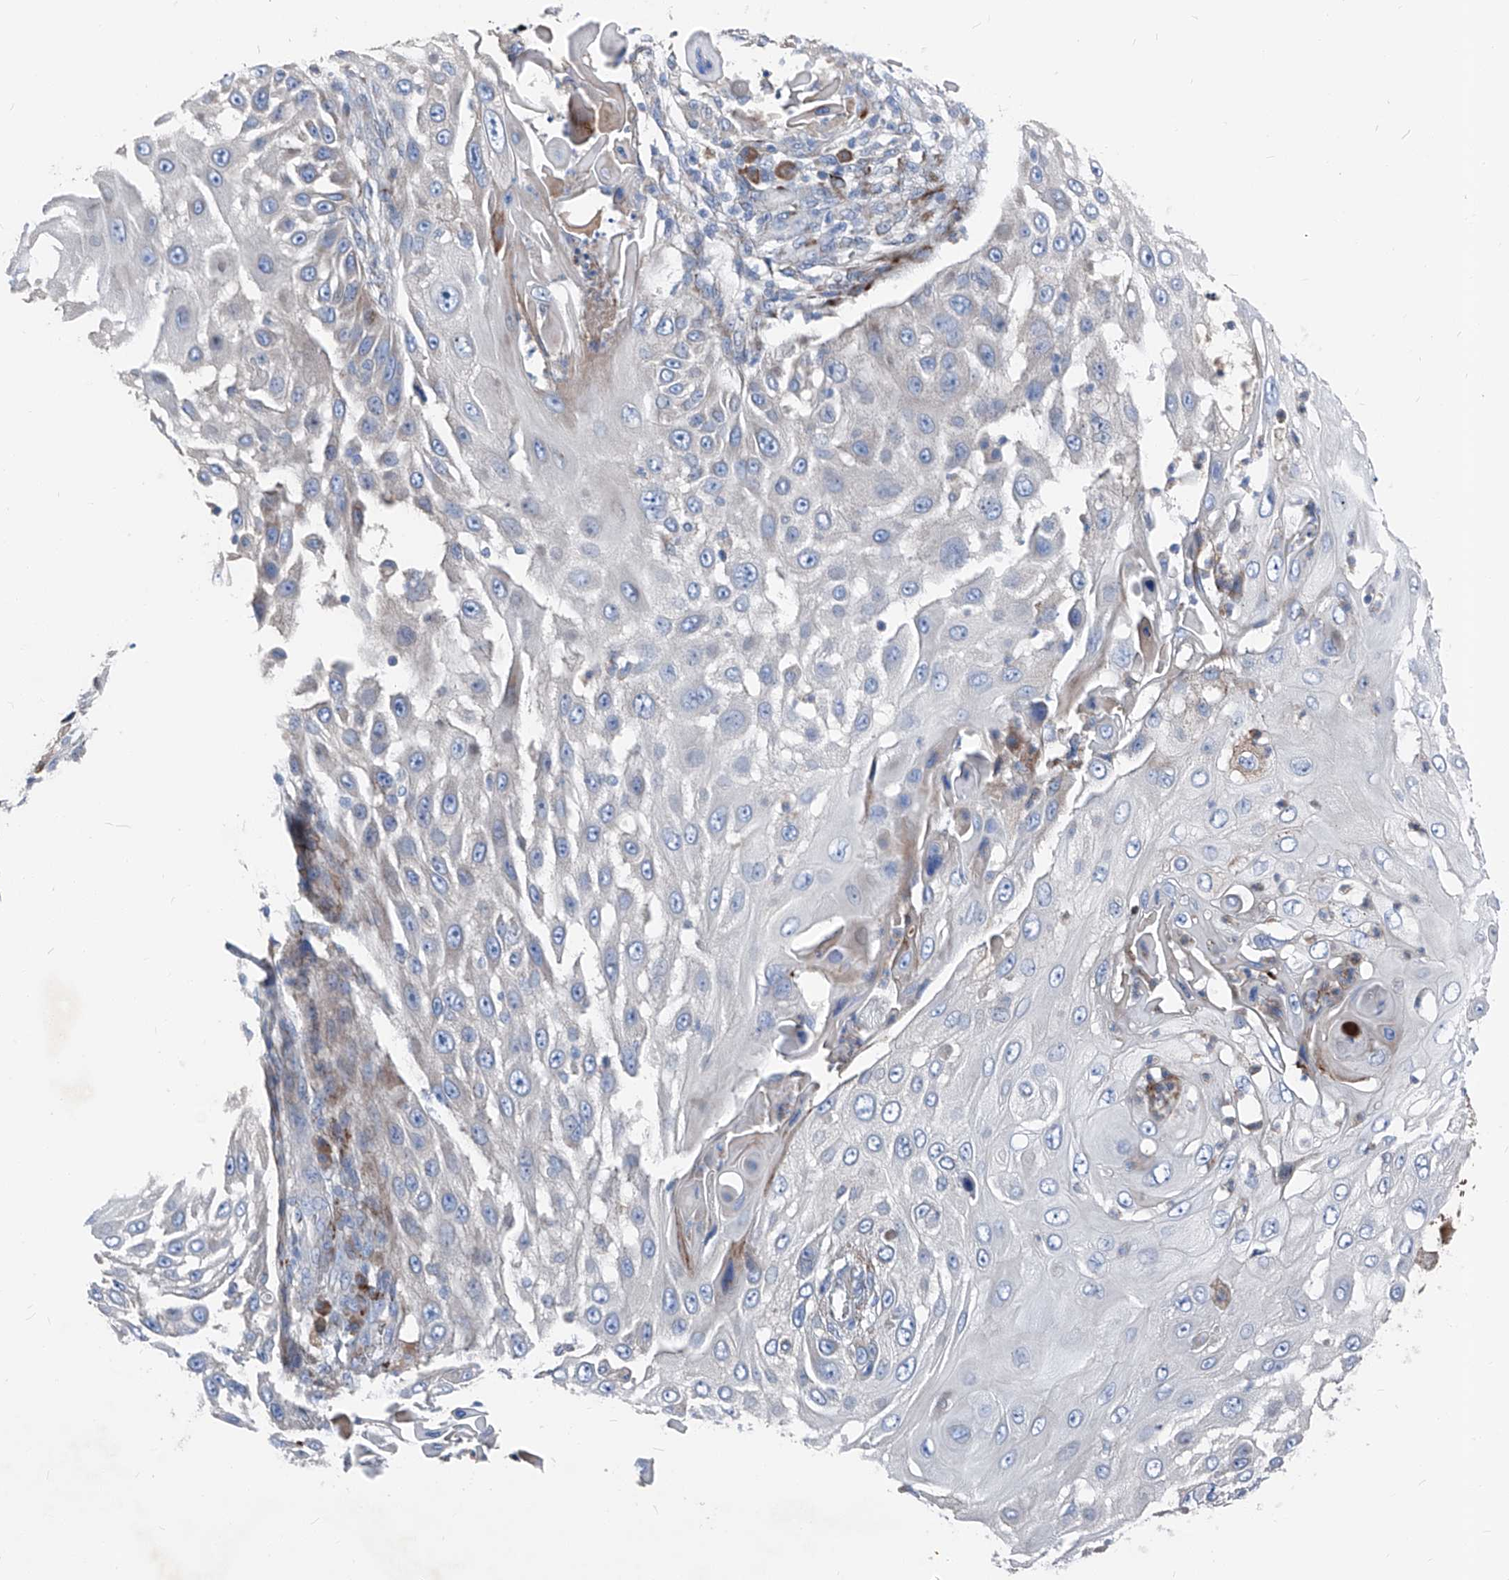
{"staining": {"intensity": "negative", "quantity": "none", "location": "none"}, "tissue": "skin cancer", "cell_type": "Tumor cells", "image_type": "cancer", "snomed": [{"axis": "morphology", "description": "Squamous cell carcinoma, NOS"}, {"axis": "topography", "description": "Skin"}], "caption": "Immunohistochemical staining of human skin squamous cell carcinoma exhibits no significant expression in tumor cells. Brightfield microscopy of immunohistochemistry (IHC) stained with DAB (brown) and hematoxylin (blue), captured at high magnification.", "gene": "IFI27", "patient": {"sex": "female", "age": 44}}